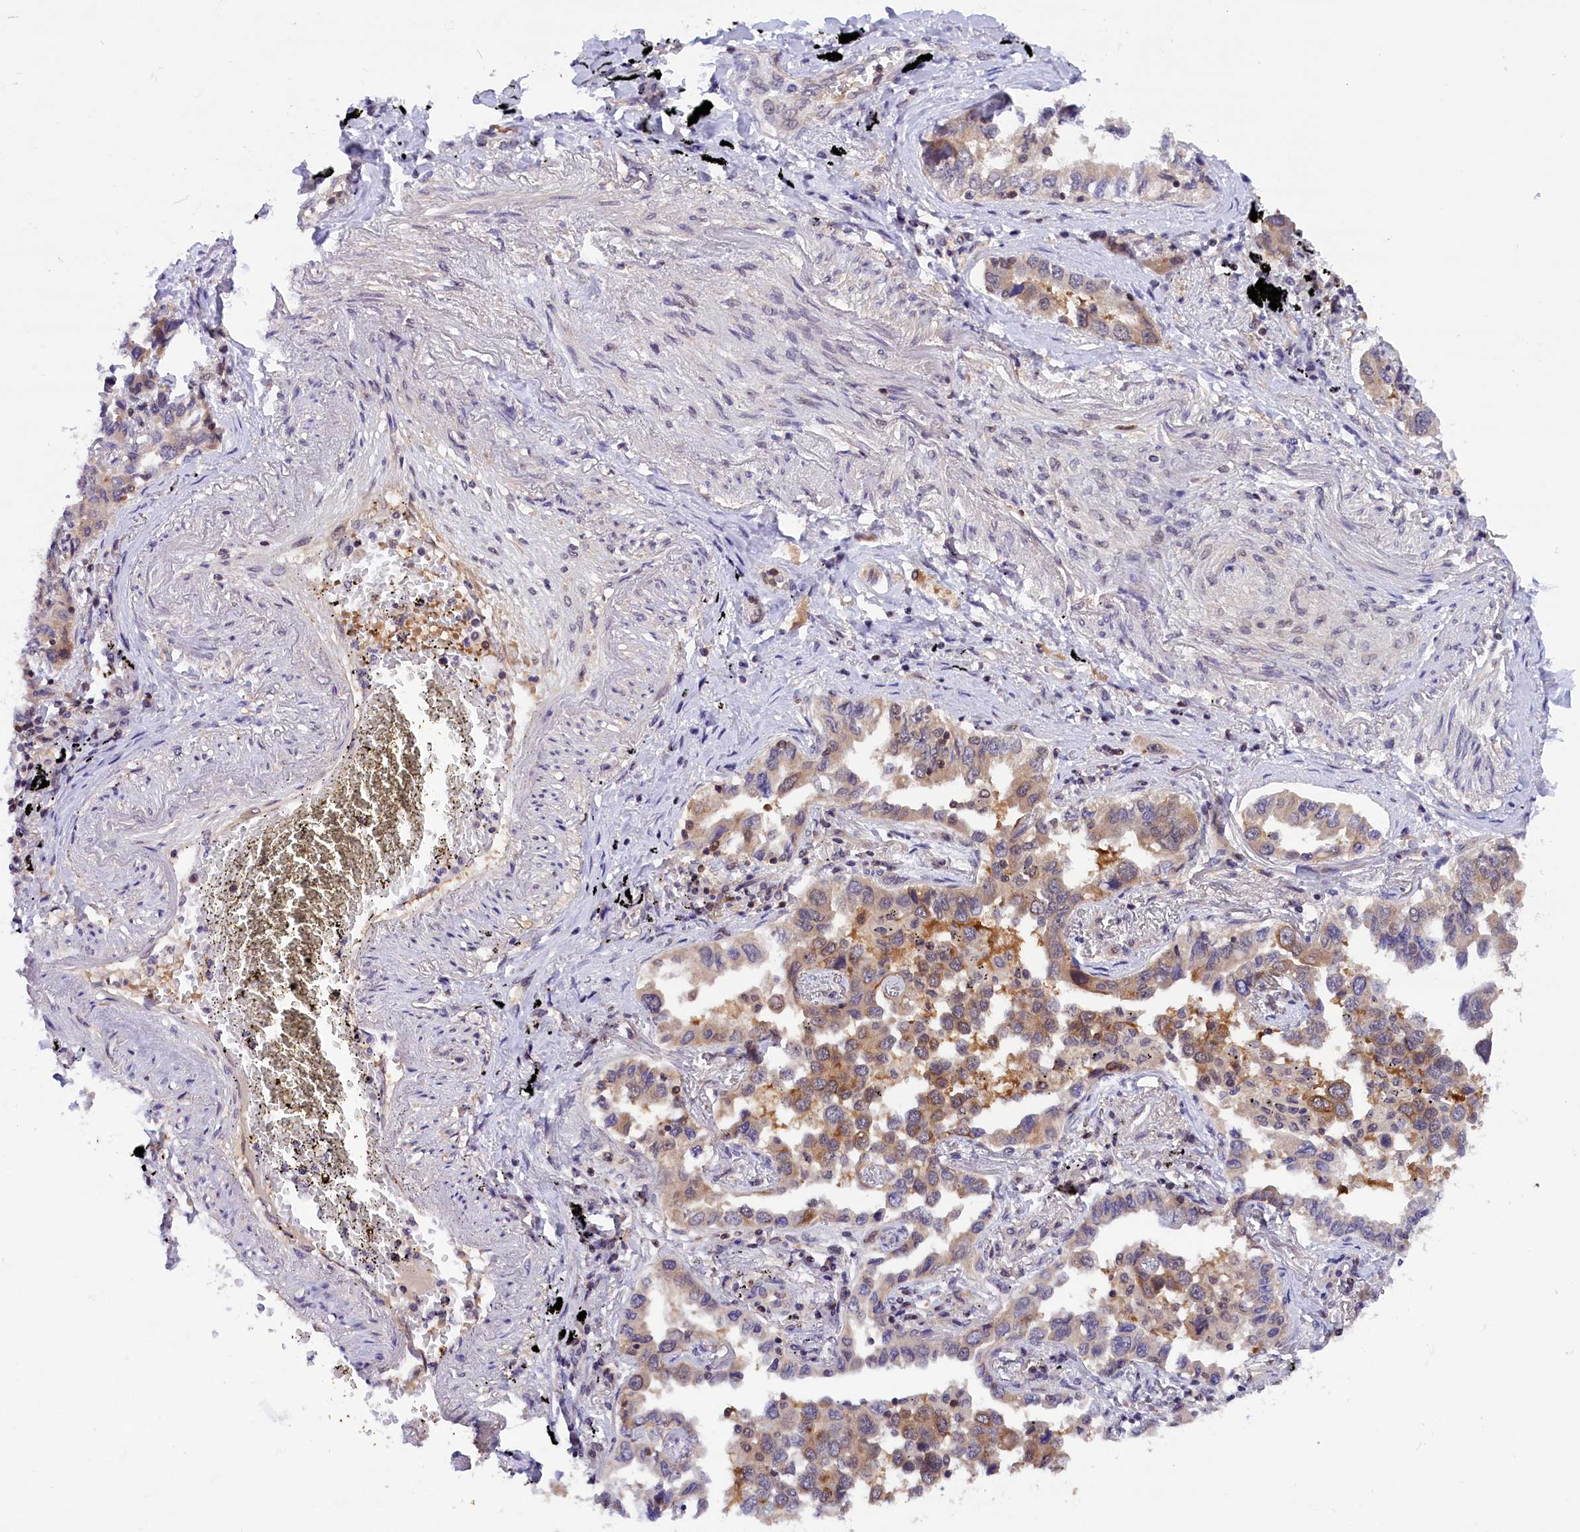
{"staining": {"intensity": "weak", "quantity": "25%-75%", "location": "cytoplasmic/membranous"}, "tissue": "lung cancer", "cell_type": "Tumor cells", "image_type": "cancer", "snomed": [{"axis": "morphology", "description": "Adenocarcinoma, NOS"}, {"axis": "topography", "description": "Lung"}], "caption": "Tumor cells demonstrate low levels of weak cytoplasmic/membranous staining in approximately 25%-75% of cells in lung adenocarcinoma.", "gene": "TBCB", "patient": {"sex": "male", "age": 67}}